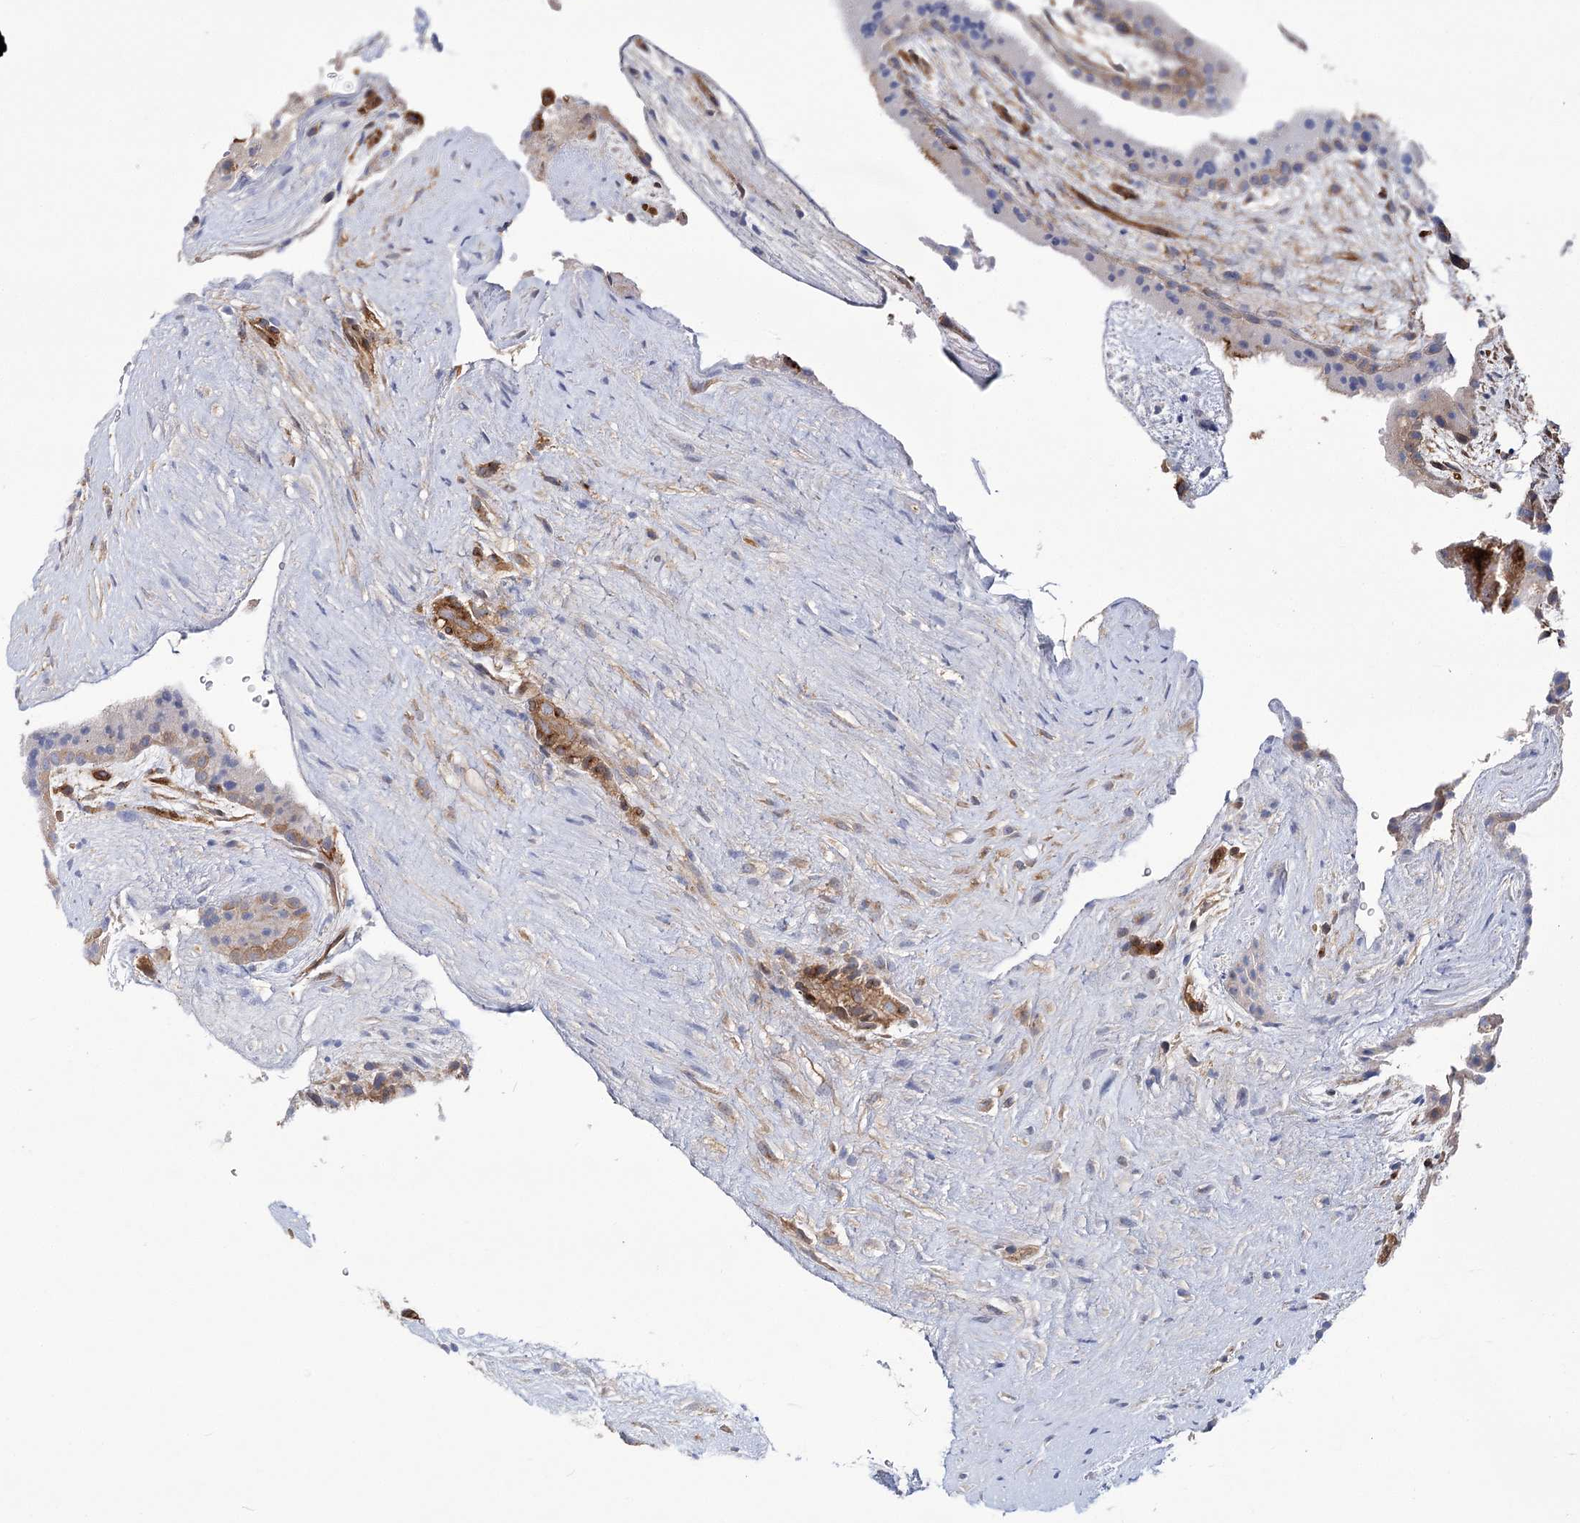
{"staining": {"intensity": "moderate", "quantity": "<25%", "location": "cytoplasmic/membranous"}, "tissue": "placenta", "cell_type": "Trophoblastic cells", "image_type": "normal", "snomed": [{"axis": "morphology", "description": "Normal tissue, NOS"}, {"axis": "topography", "description": "Placenta"}], "caption": "Normal placenta was stained to show a protein in brown. There is low levels of moderate cytoplasmic/membranous expression in about <25% of trophoblastic cells.", "gene": "GUSB", "patient": {"sex": "female", "age": 19}}